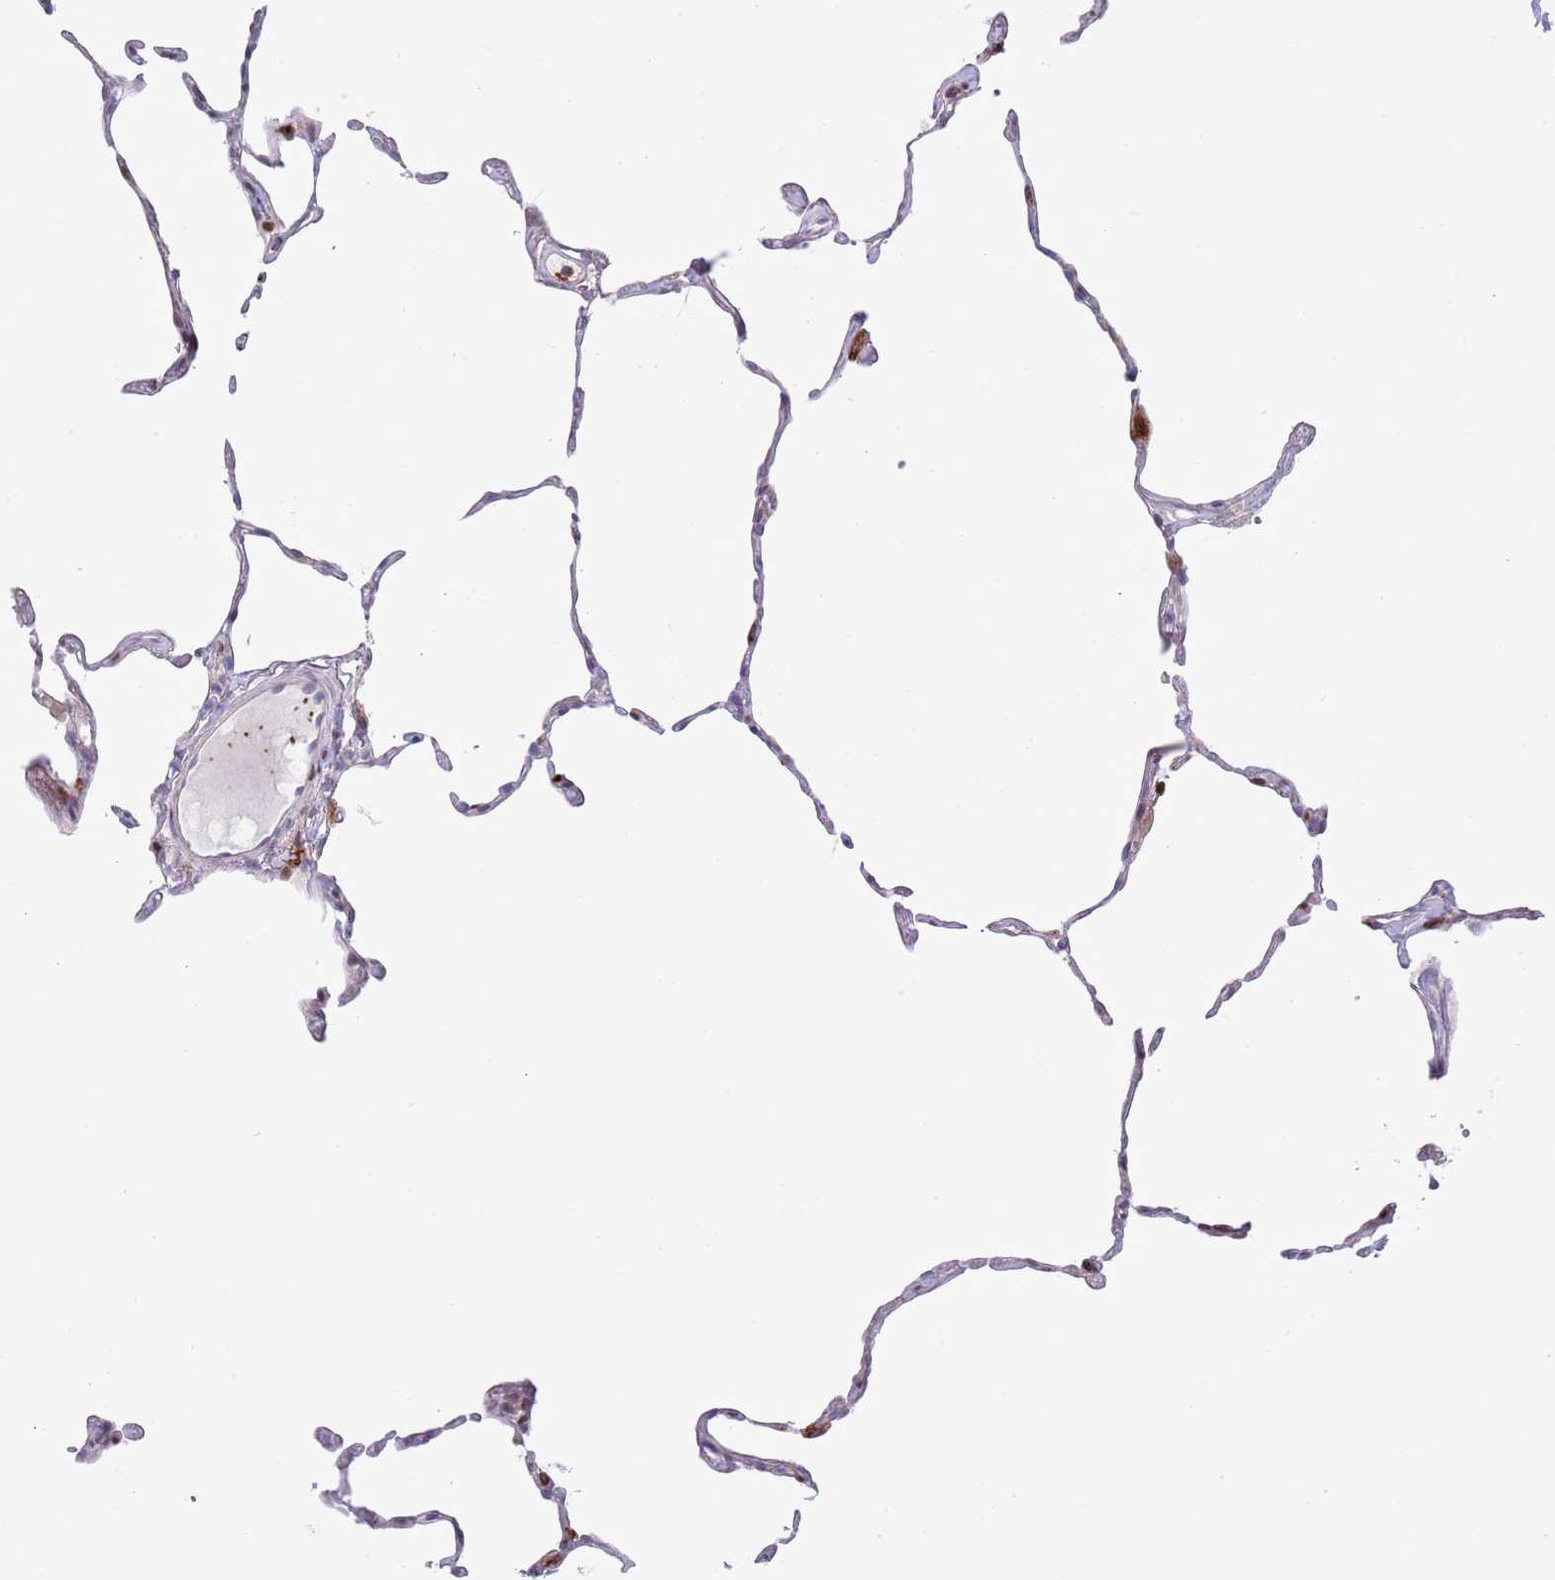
{"staining": {"intensity": "negative", "quantity": "none", "location": "none"}, "tissue": "lung", "cell_type": "Alveolar cells", "image_type": "normal", "snomed": [{"axis": "morphology", "description": "Normal tissue, NOS"}, {"axis": "topography", "description": "Lung"}], "caption": "The photomicrograph displays no significant positivity in alveolar cells of lung.", "gene": "ANO8", "patient": {"sex": "female", "age": 57}}